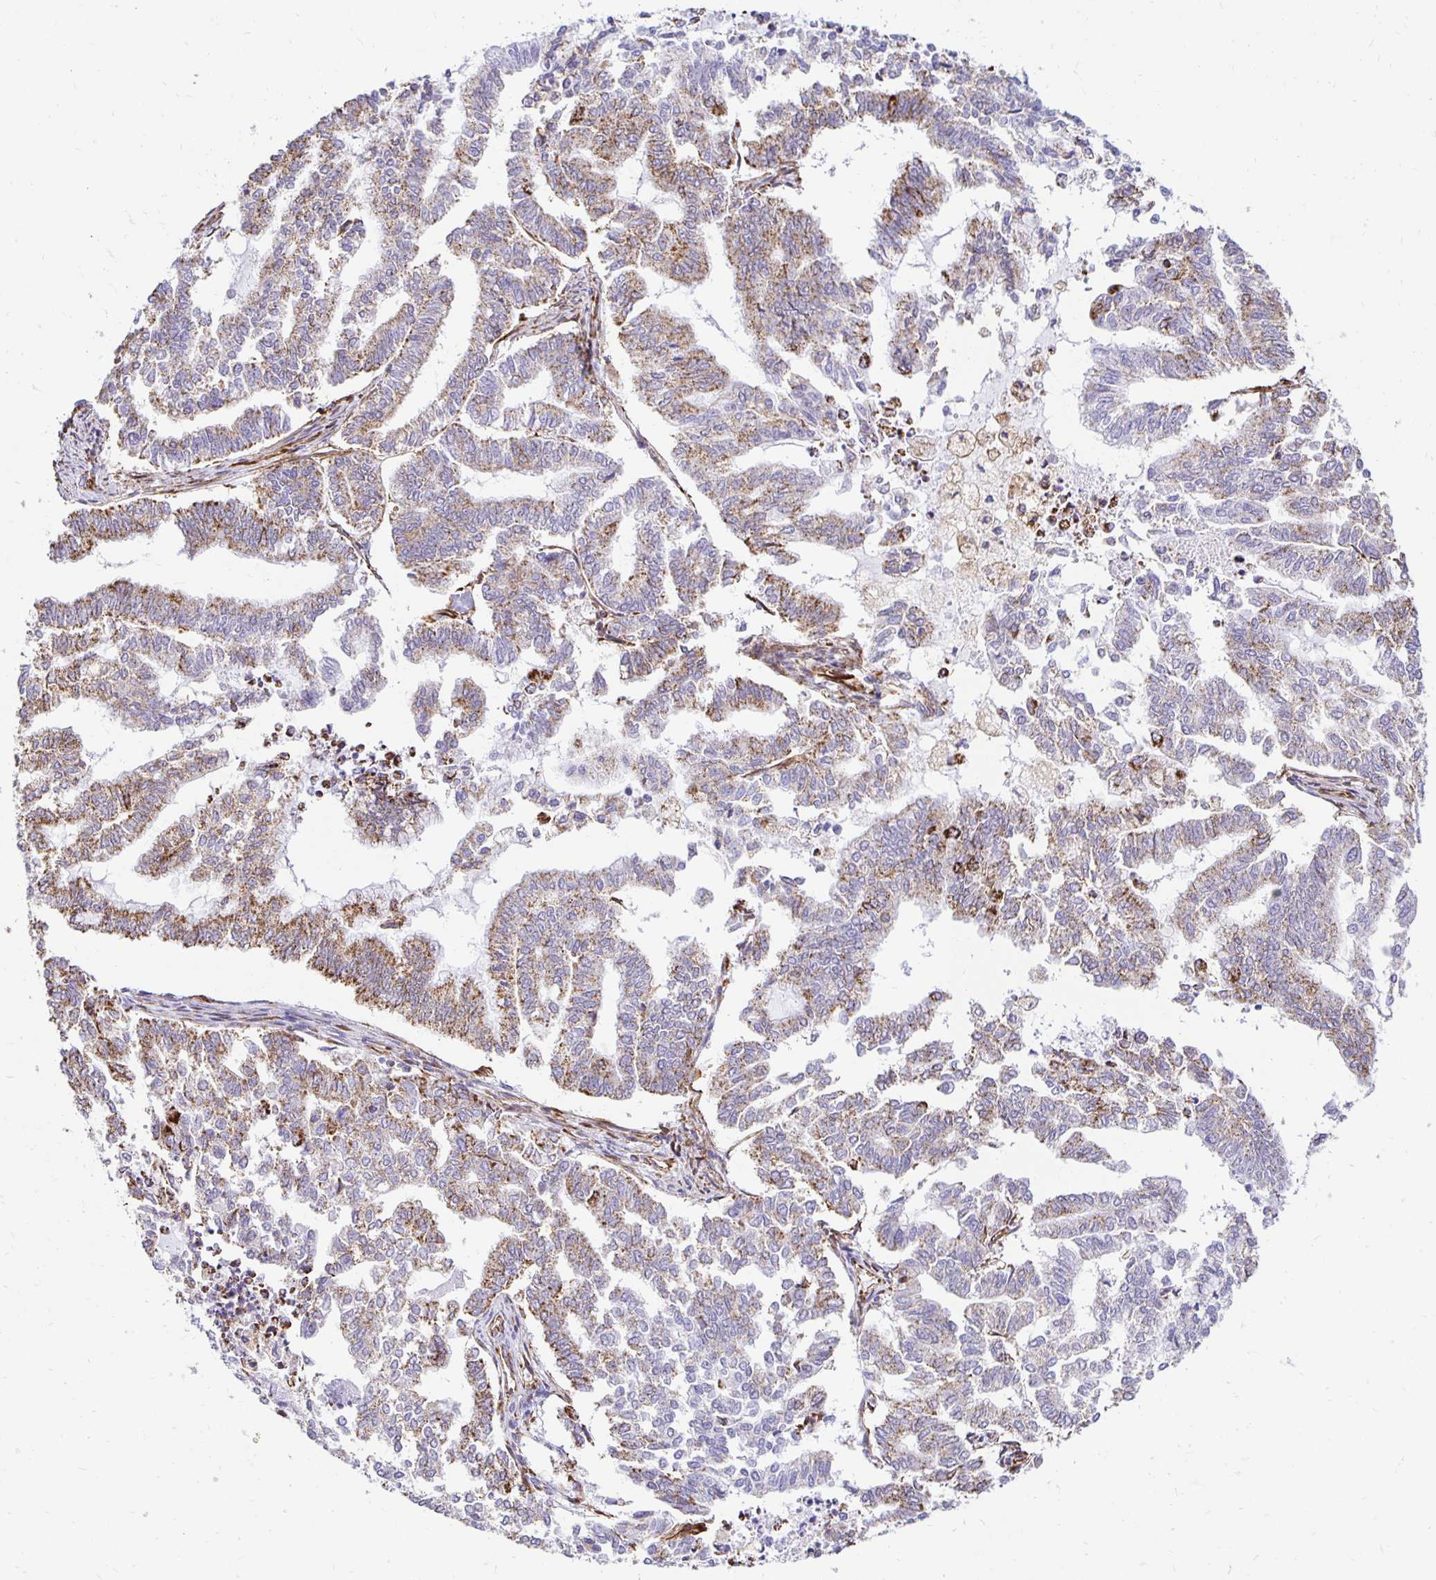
{"staining": {"intensity": "moderate", "quantity": ">75%", "location": "cytoplasmic/membranous"}, "tissue": "endometrial cancer", "cell_type": "Tumor cells", "image_type": "cancer", "snomed": [{"axis": "morphology", "description": "Adenocarcinoma, NOS"}, {"axis": "topography", "description": "Endometrium"}], "caption": "Human endometrial adenocarcinoma stained for a protein (brown) shows moderate cytoplasmic/membranous positive expression in approximately >75% of tumor cells.", "gene": "PLAAT2", "patient": {"sex": "female", "age": 79}}